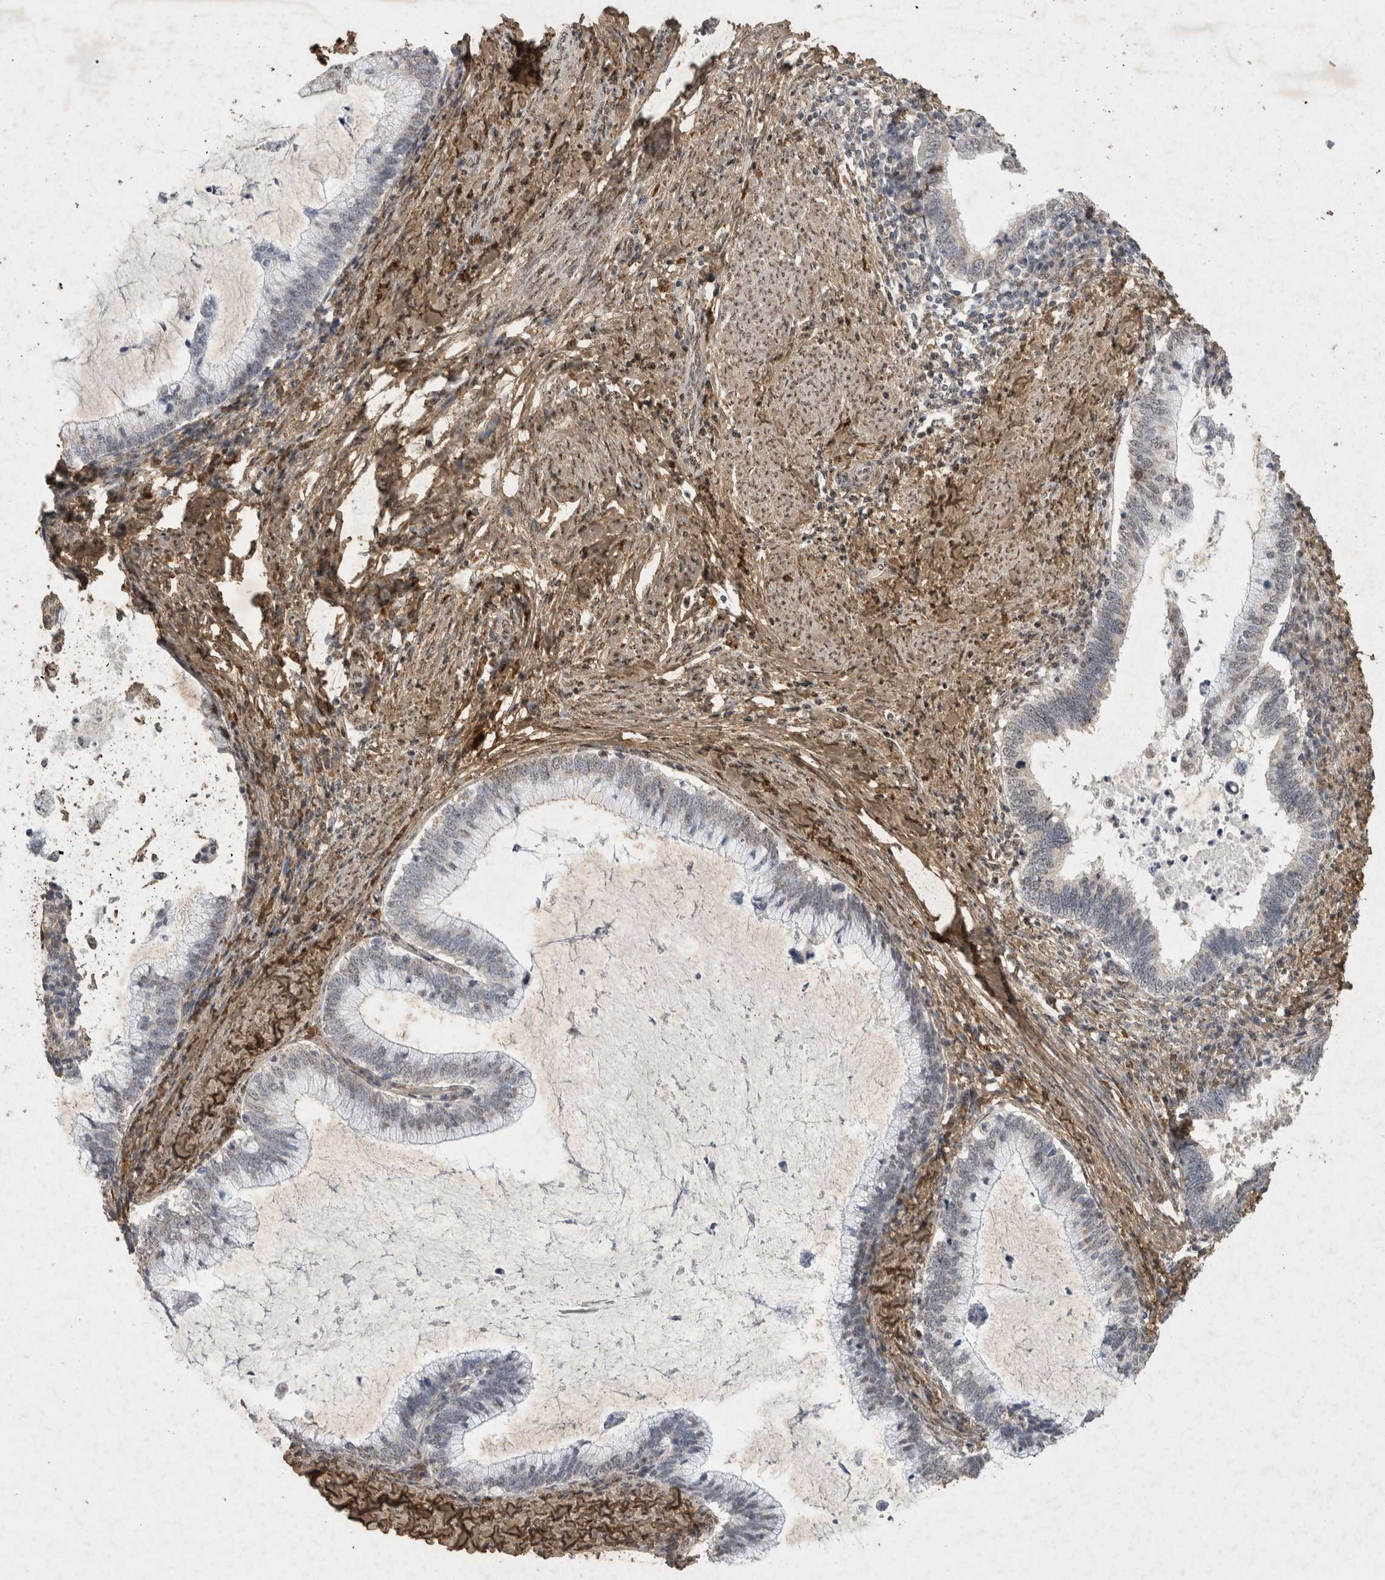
{"staining": {"intensity": "negative", "quantity": "none", "location": "none"}, "tissue": "cervical cancer", "cell_type": "Tumor cells", "image_type": "cancer", "snomed": [{"axis": "morphology", "description": "Adenocarcinoma, NOS"}, {"axis": "topography", "description": "Cervix"}], "caption": "DAB immunohistochemical staining of adenocarcinoma (cervical) displays no significant expression in tumor cells.", "gene": "C1QTNF5", "patient": {"sex": "female", "age": 36}}